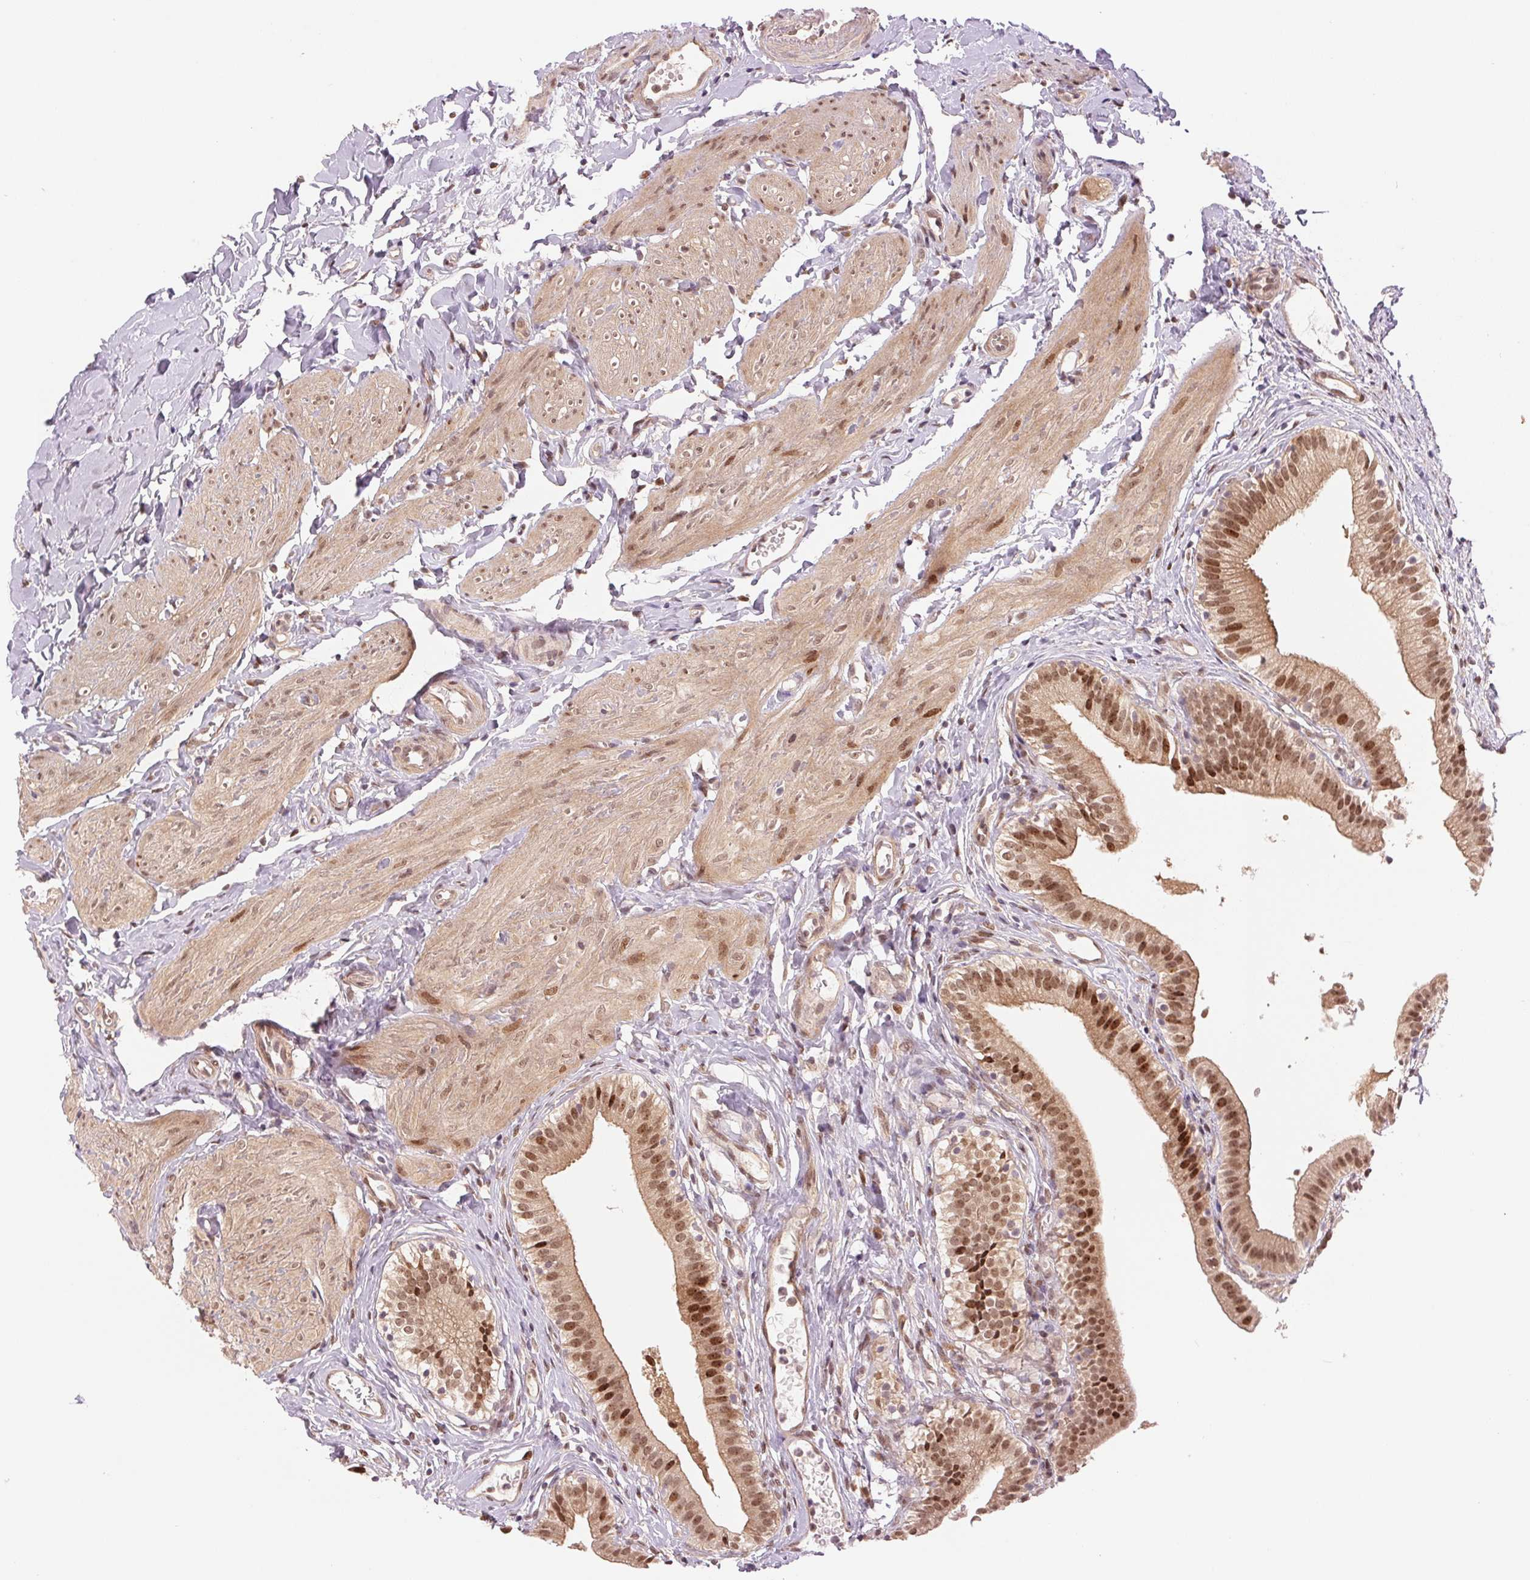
{"staining": {"intensity": "moderate", "quantity": ">75%", "location": "cytoplasmic/membranous,nuclear"}, "tissue": "gallbladder", "cell_type": "Glandular cells", "image_type": "normal", "snomed": [{"axis": "morphology", "description": "Normal tissue, NOS"}, {"axis": "topography", "description": "Gallbladder"}], "caption": "This photomicrograph reveals immunohistochemistry staining of normal human gallbladder, with medium moderate cytoplasmic/membranous,nuclear positivity in about >75% of glandular cells.", "gene": "ERI3", "patient": {"sex": "female", "age": 47}}